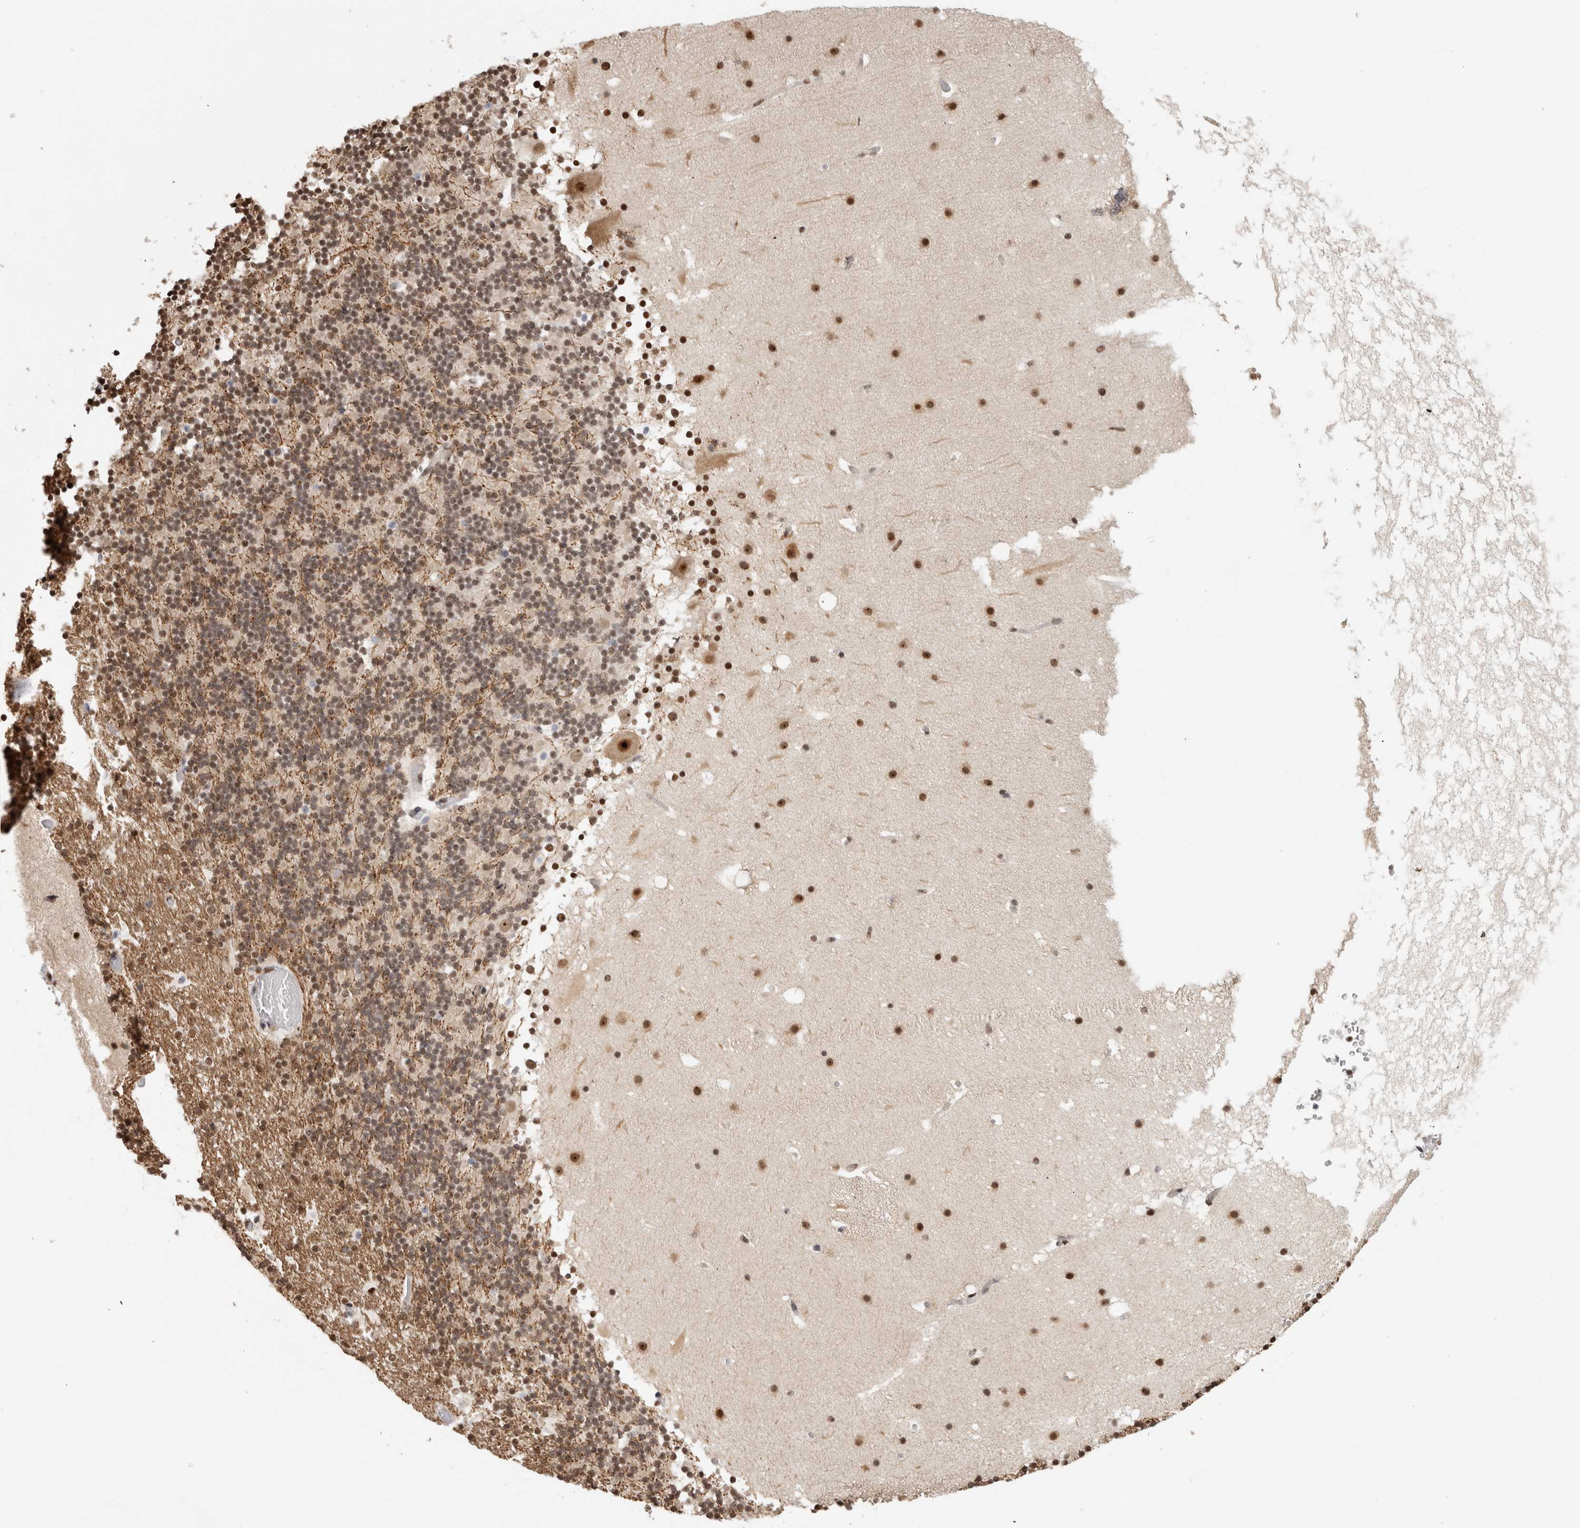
{"staining": {"intensity": "moderate", "quantity": ">75%", "location": "cytoplasmic/membranous,nuclear"}, "tissue": "cerebellum", "cell_type": "Cells in granular layer", "image_type": "normal", "snomed": [{"axis": "morphology", "description": "Normal tissue, NOS"}, {"axis": "topography", "description": "Cerebellum"}], "caption": "High-magnification brightfield microscopy of benign cerebellum stained with DAB (3,3'-diaminobenzidine) (brown) and counterstained with hematoxylin (blue). cells in granular layer exhibit moderate cytoplasmic/membranous,nuclear staining is identified in about>75% of cells.", "gene": "EBNA1BP2", "patient": {"sex": "male", "age": 57}}